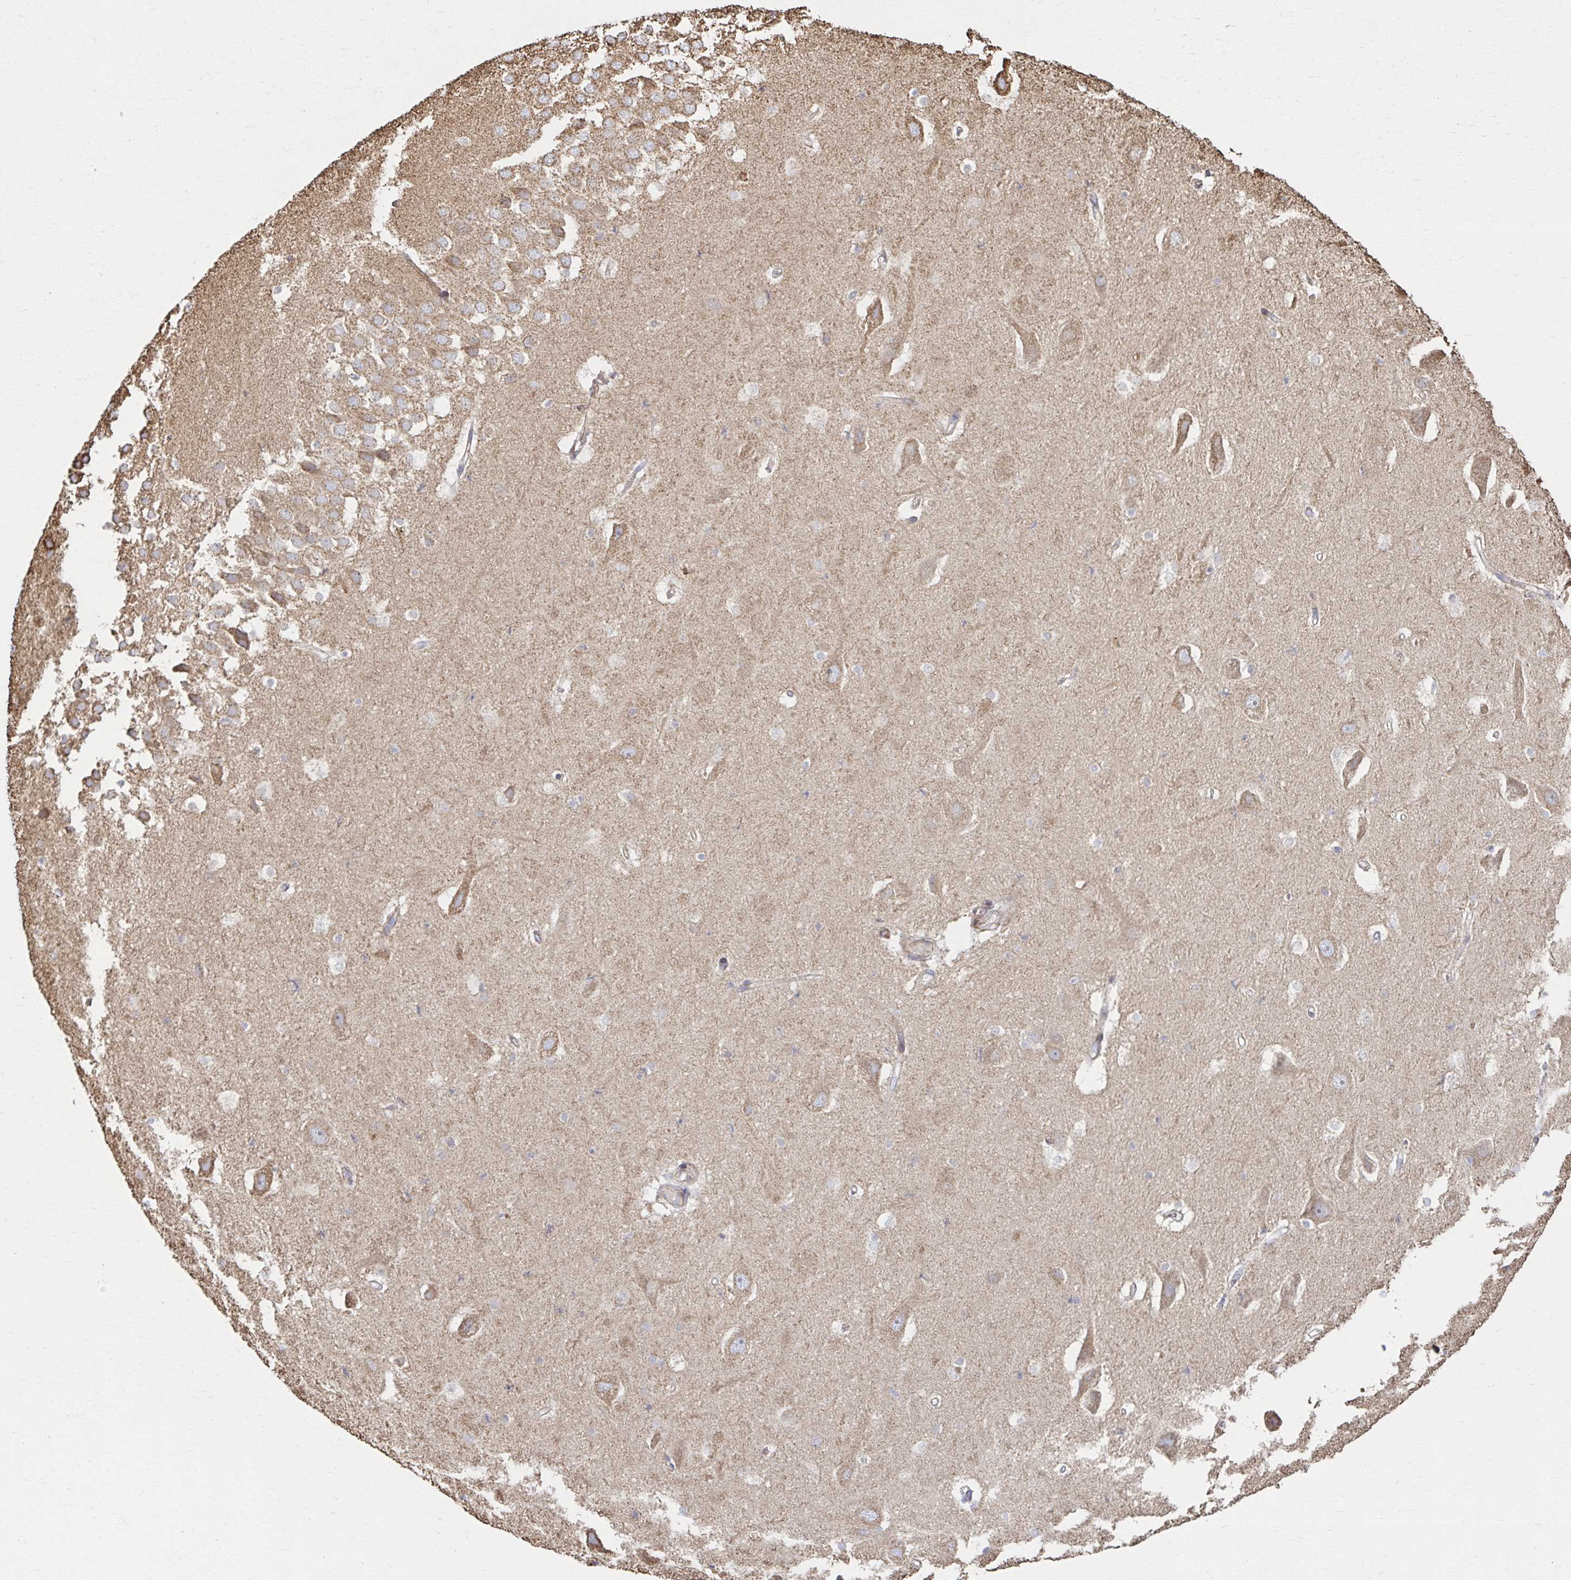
{"staining": {"intensity": "weak", "quantity": "<25%", "location": "cytoplasmic/membranous"}, "tissue": "hippocampus", "cell_type": "Glial cells", "image_type": "normal", "snomed": [{"axis": "morphology", "description": "Normal tissue, NOS"}, {"axis": "topography", "description": "Hippocampus"}], "caption": "Immunohistochemical staining of unremarkable hippocampus exhibits no significant positivity in glial cells. (DAB immunohistochemistry (IHC) visualized using brightfield microscopy, high magnification).", "gene": "SAT1", "patient": {"sex": "male", "age": 26}}